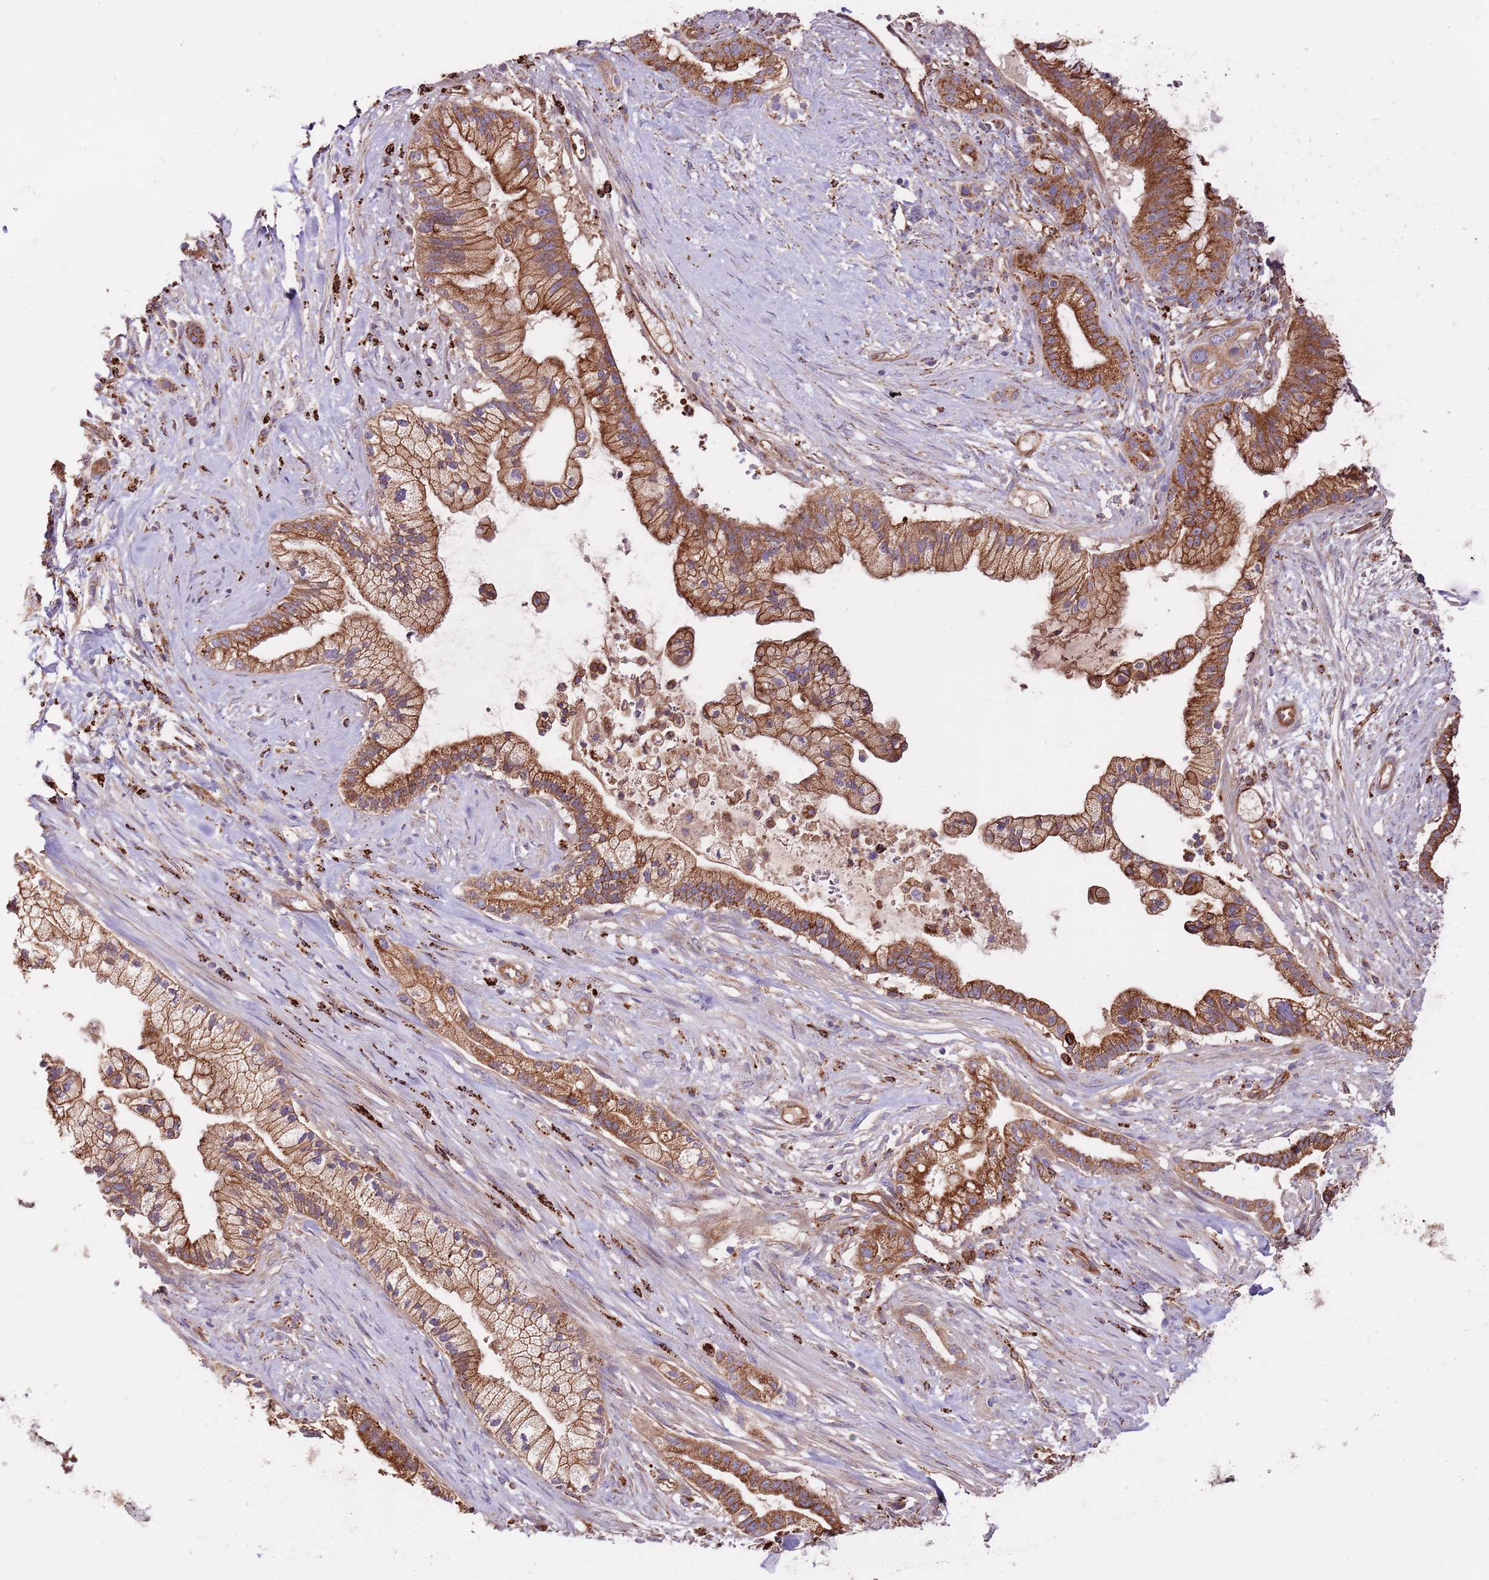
{"staining": {"intensity": "strong", "quantity": ">75%", "location": "cytoplasmic/membranous"}, "tissue": "pancreatic cancer", "cell_type": "Tumor cells", "image_type": "cancer", "snomed": [{"axis": "morphology", "description": "Adenocarcinoma, NOS"}, {"axis": "topography", "description": "Pancreas"}], "caption": "IHC image of neoplastic tissue: adenocarcinoma (pancreatic) stained using immunohistochemistry (IHC) displays high levels of strong protein expression localized specifically in the cytoplasmic/membranous of tumor cells, appearing as a cytoplasmic/membranous brown color.", "gene": "DOCK6", "patient": {"sex": "male", "age": 44}}